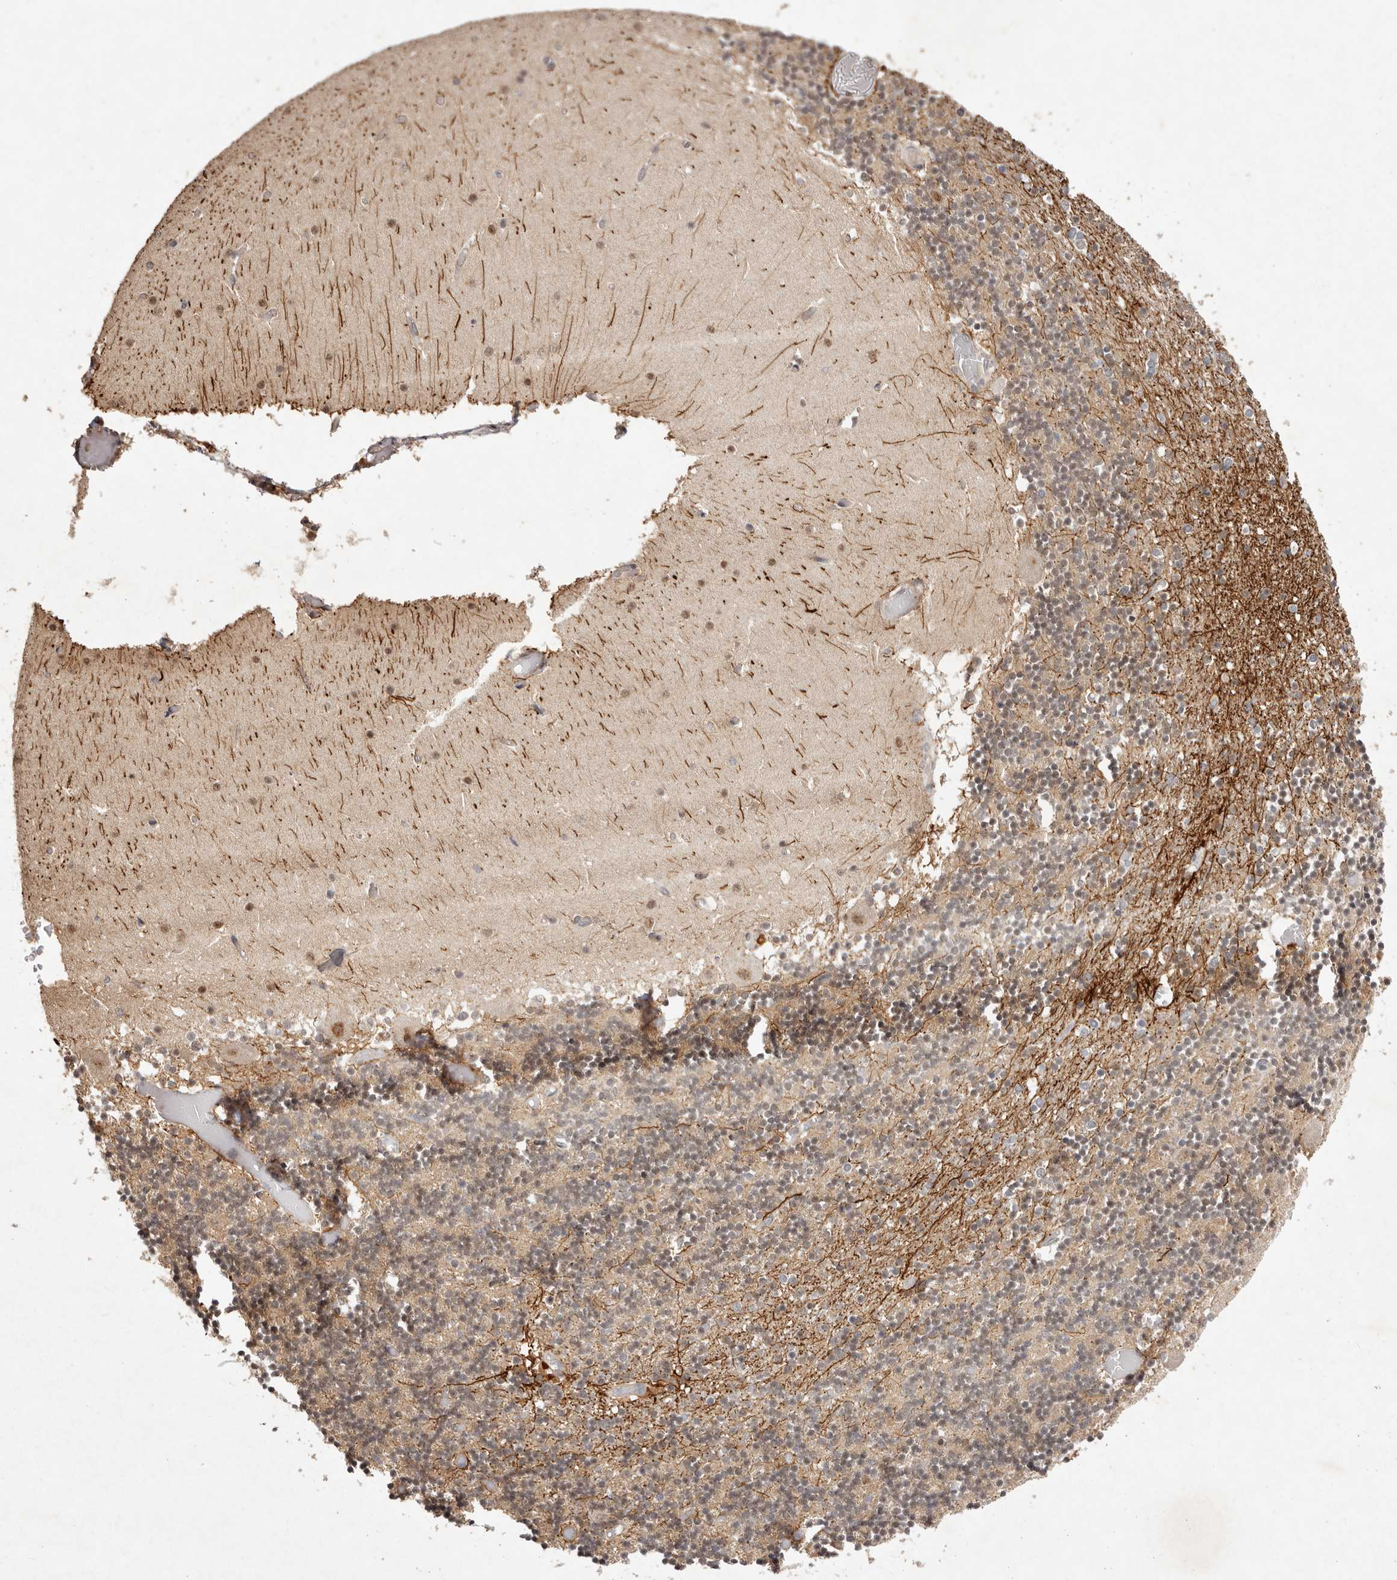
{"staining": {"intensity": "weak", "quantity": "25%-75%", "location": "cytoplasmic/membranous,nuclear"}, "tissue": "cerebellum", "cell_type": "Cells in granular layer", "image_type": "normal", "snomed": [{"axis": "morphology", "description": "Normal tissue, NOS"}, {"axis": "topography", "description": "Cerebellum"}], "caption": "Approximately 25%-75% of cells in granular layer in normal human cerebellum show weak cytoplasmic/membranous,nuclear protein expression as visualized by brown immunohistochemical staining.", "gene": "BUD31", "patient": {"sex": "female", "age": 28}}